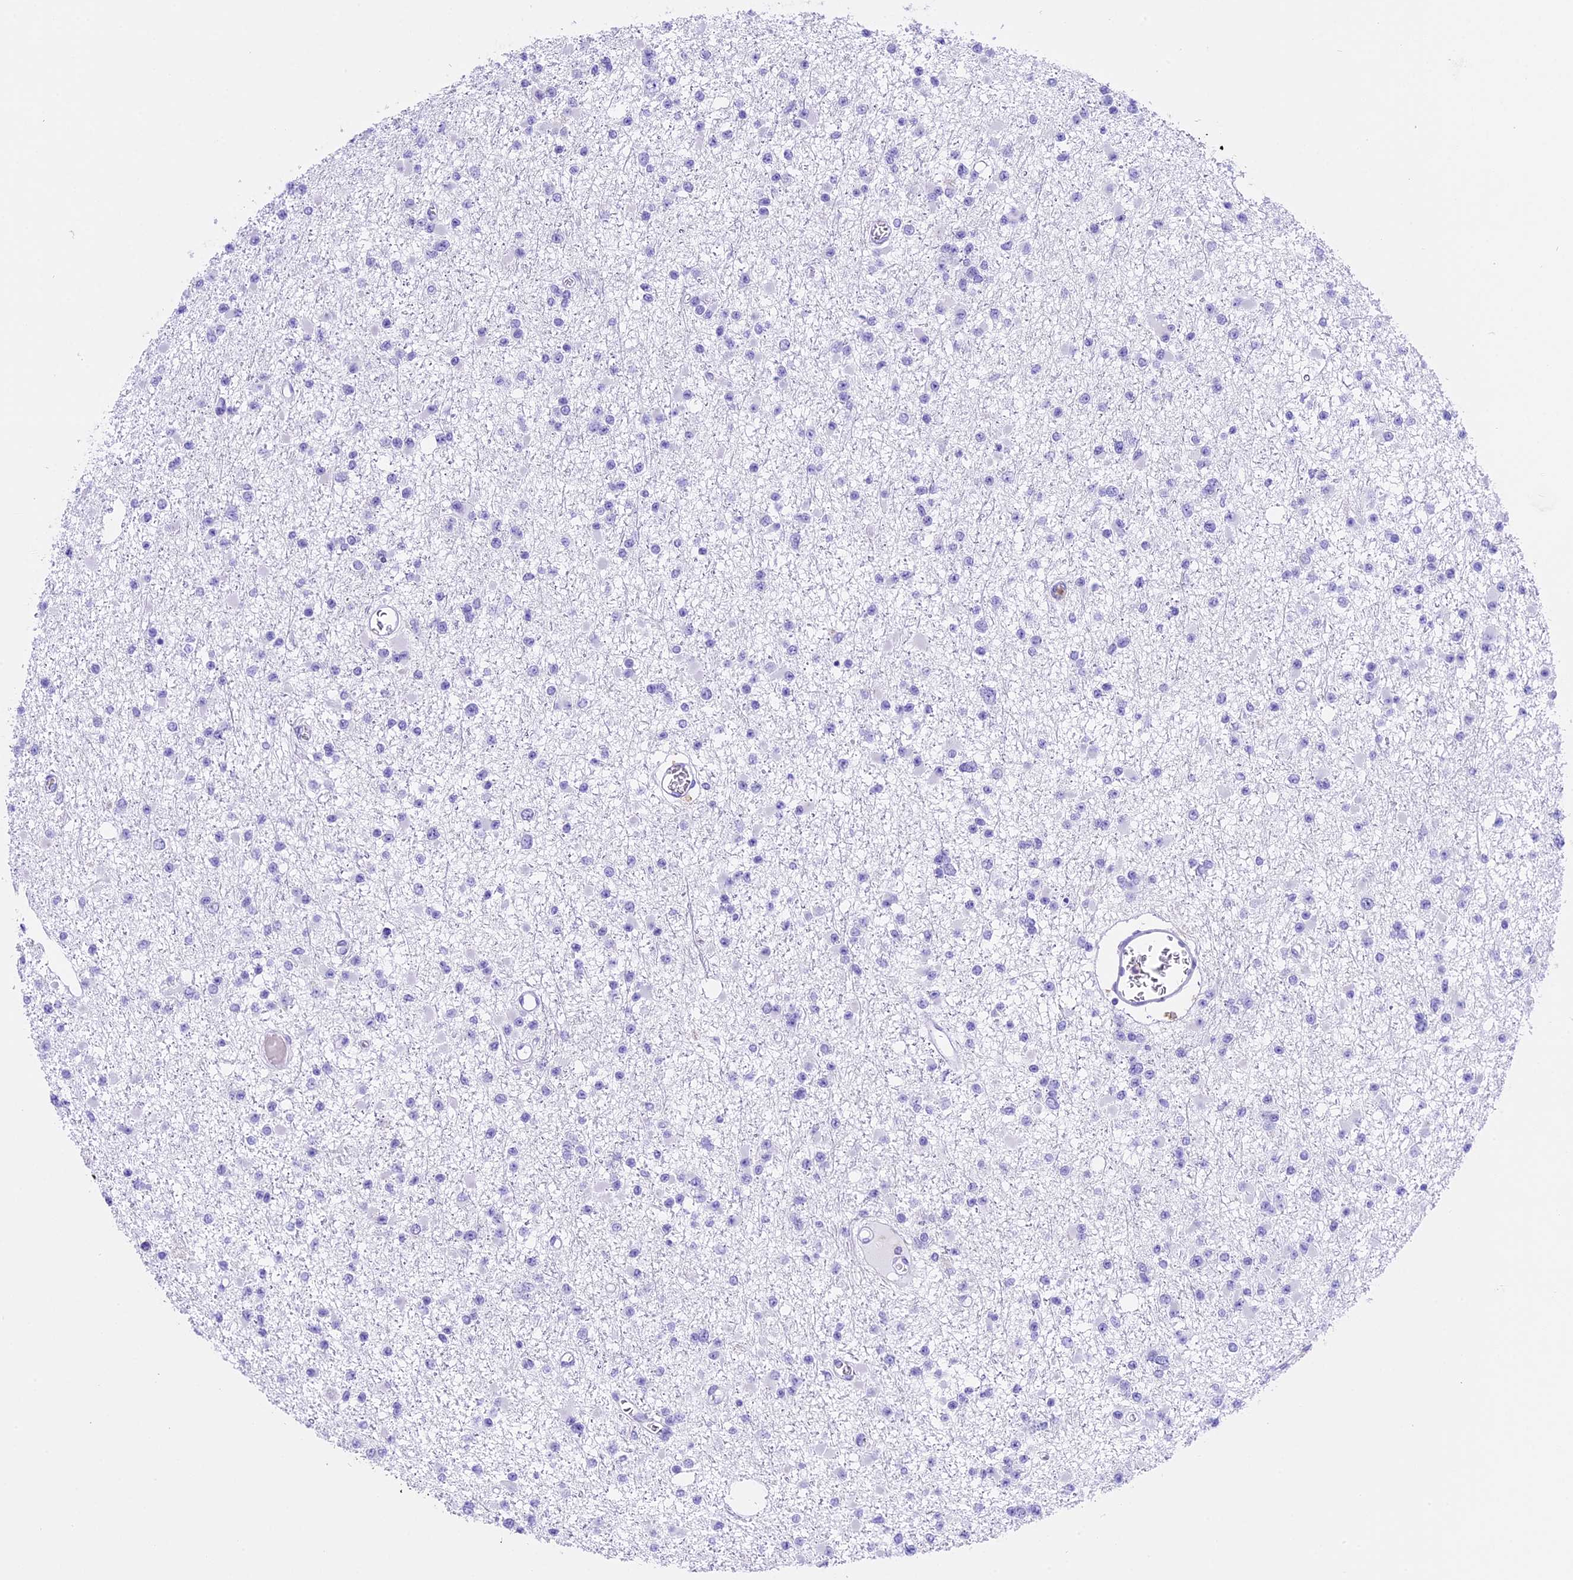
{"staining": {"intensity": "negative", "quantity": "none", "location": "none"}, "tissue": "glioma", "cell_type": "Tumor cells", "image_type": "cancer", "snomed": [{"axis": "morphology", "description": "Glioma, malignant, Low grade"}, {"axis": "topography", "description": "Brain"}], "caption": "Immunohistochemistry (IHC) histopathology image of neoplastic tissue: human glioma stained with DAB reveals no significant protein expression in tumor cells.", "gene": "CLC", "patient": {"sex": "female", "age": 22}}